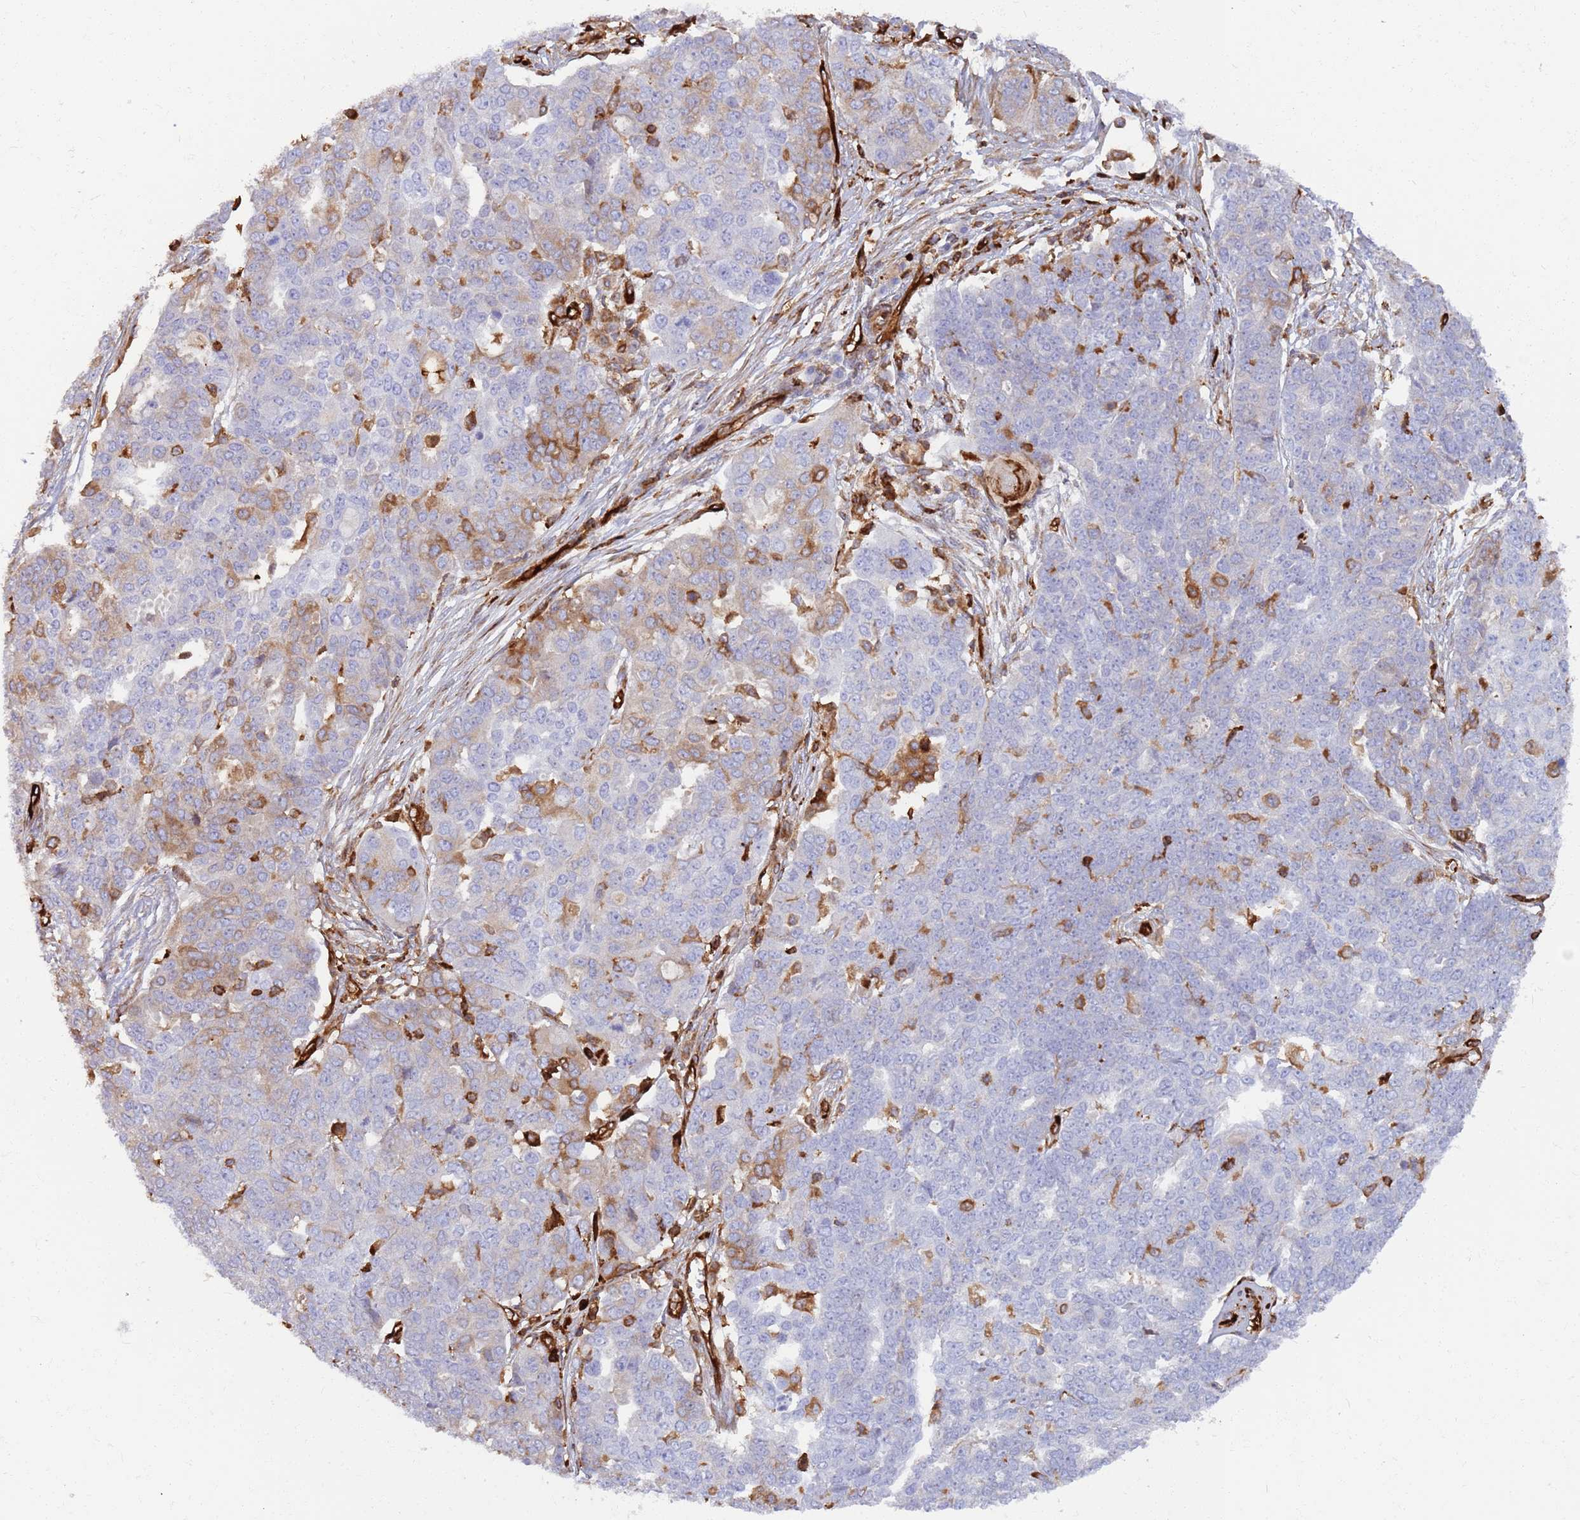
{"staining": {"intensity": "moderate", "quantity": "<25%", "location": "cytoplasmic/membranous"}, "tissue": "ovarian cancer", "cell_type": "Tumor cells", "image_type": "cancer", "snomed": [{"axis": "morphology", "description": "Cystadenocarcinoma, serous, NOS"}, {"axis": "topography", "description": "Soft tissue"}, {"axis": "topography", "description": "Ovary"}], "caption": "IHC staining of ovarian cancer (serous cystadenocarcinoma), which displays low levels of moderate cytoplasmic/membranous staining in about <25% of tumor cells indicating moderate cytoplasmic/membranous protein staining. The staining was performed using DAB (3,3'-diaminobenzidine) (brown) for protein detection and nuclei were counterstained in hematoxylin (blue).", "gene": "KBTBD7", "patient": {"sex": "female", "age": 57}}